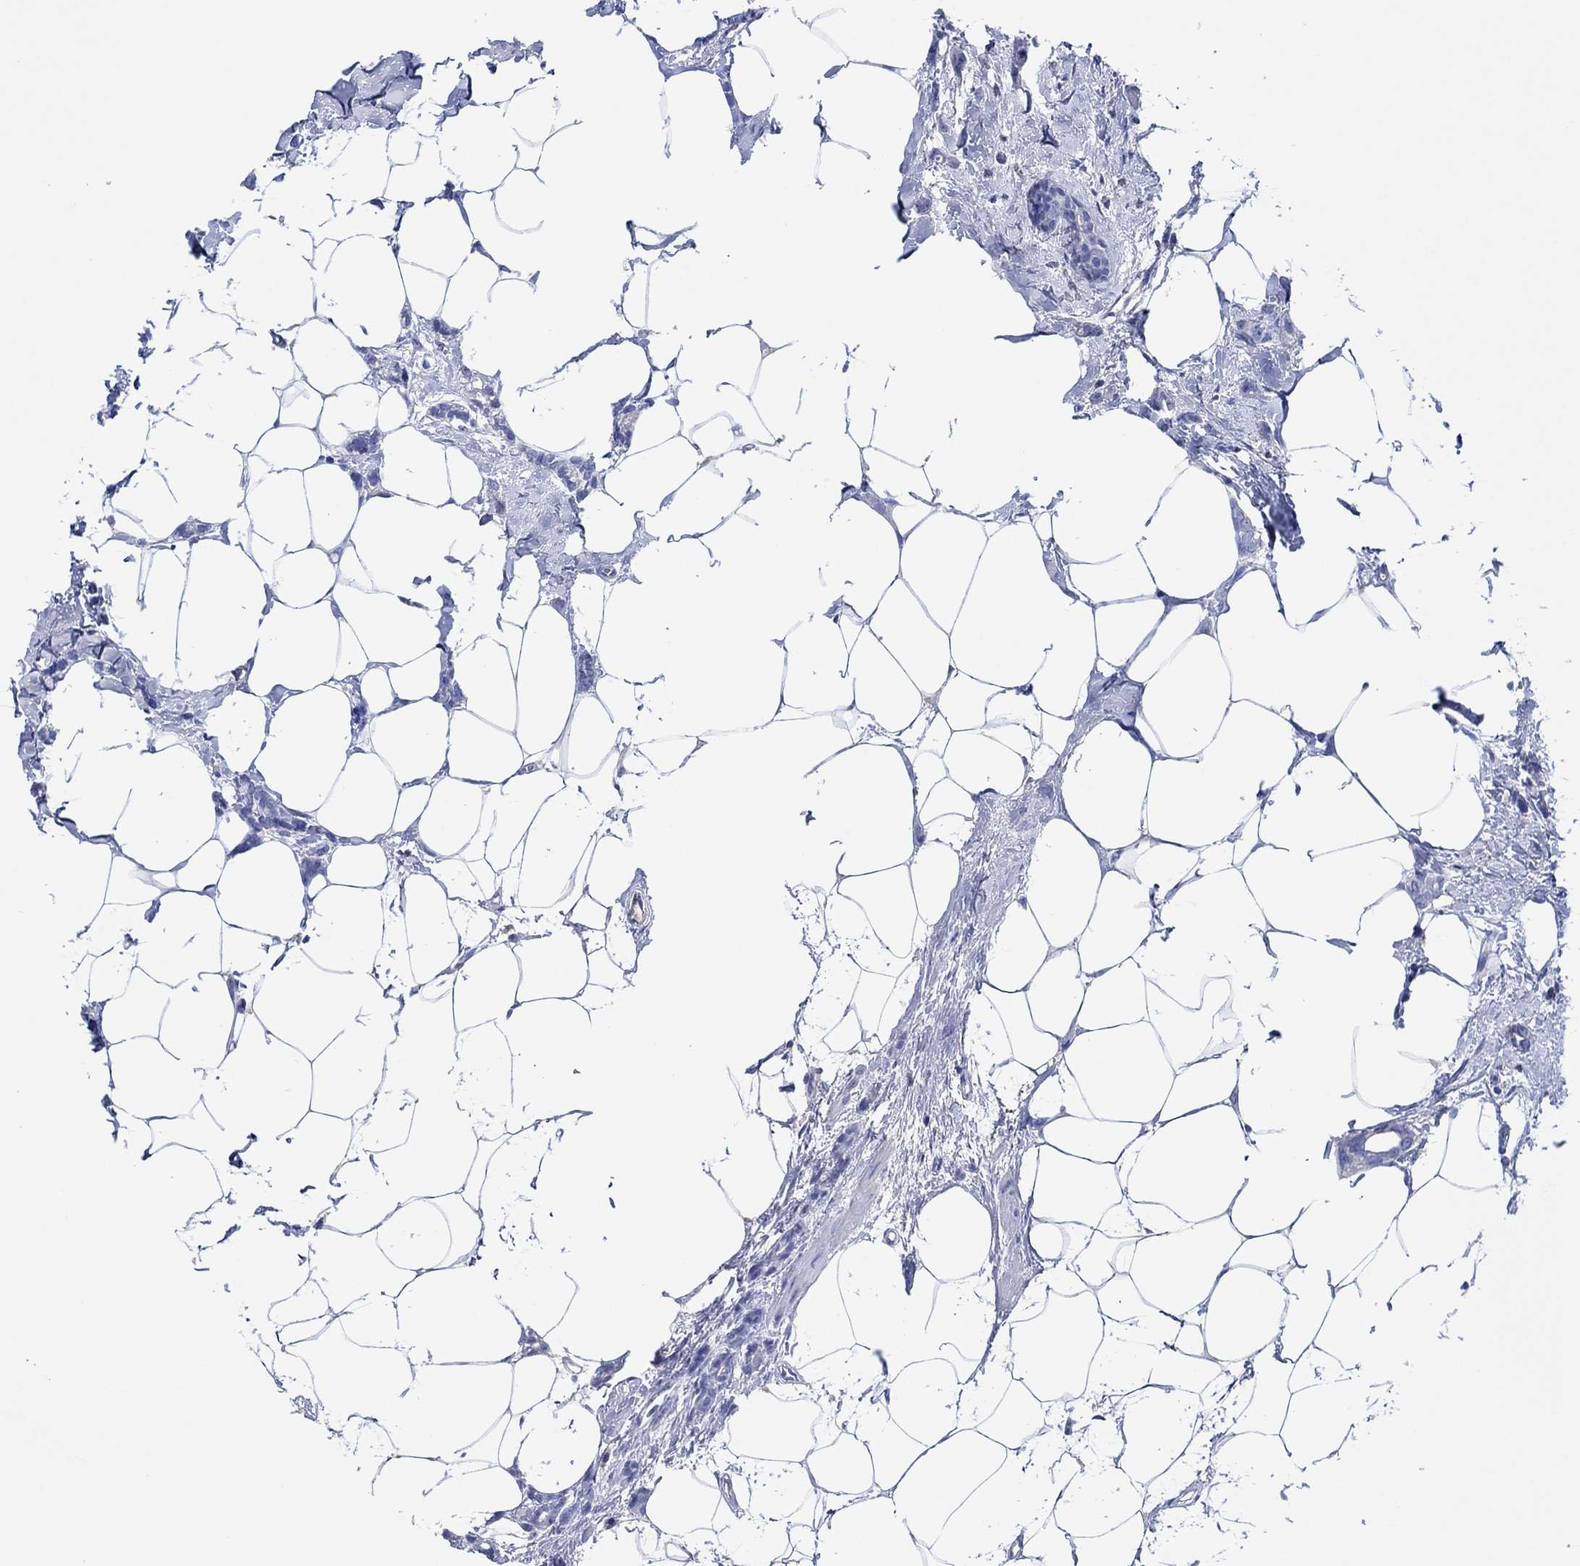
{"staining": {"intensity": "negative", "quantity": "none", "location": "none"}, "tissue": "breast cancer", "cell_type": "Tumor cells", "image_type": "cancer", "snomed": [{"axis": "morphology", "description": "Duct carcinoma"}, {"axis": "topography", "description": "Breast"}], "caption": "Tumor cells are negative for brown protein staining in breast infiltrating ductal carcinoma.", "gene": "CPNE6", "patient": {"sex": "female", "age": 40}}